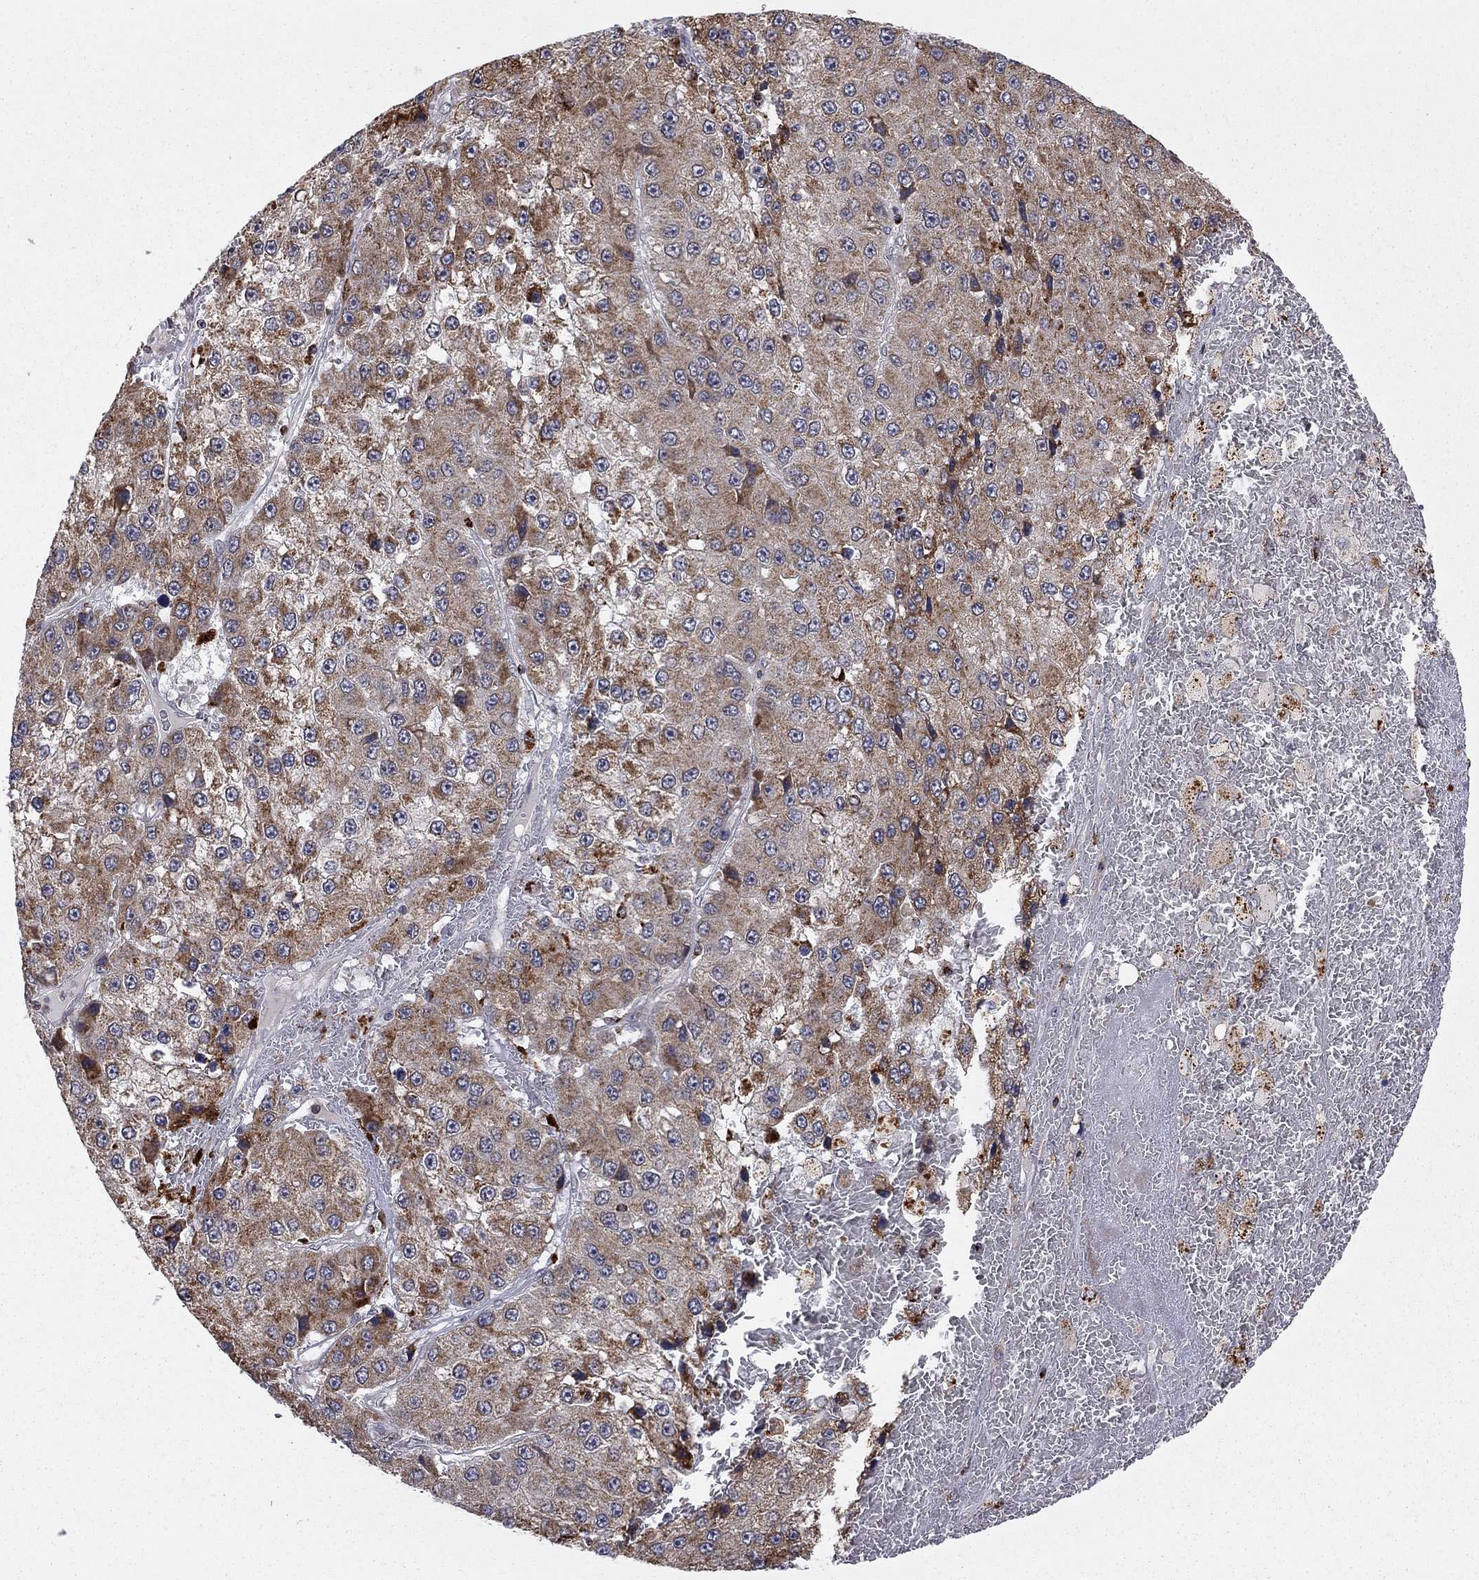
{"staining": {"intensity": "moderate", "quantity": ">75%", "location": "cytoplasmic/membranous"}, "tissue": "liver cancer", "cell_type": "Tumor cells", "image_type": "cancer", "snomed": [{"axis": "morphology", "description": "Carcinoma, Hepatocellular, NOS"}, {"axis": "topography", "description": "Liver"}], "caption": "This is a photomicrograph of immunohistochemistry (IHC) staining of liver hepatocellular carcinoma, which shows moderate expression in the cytoplasmic/membranous of tumor cells.", "gene": "IDS", "patient": {"sex": "female", "age": 73}}